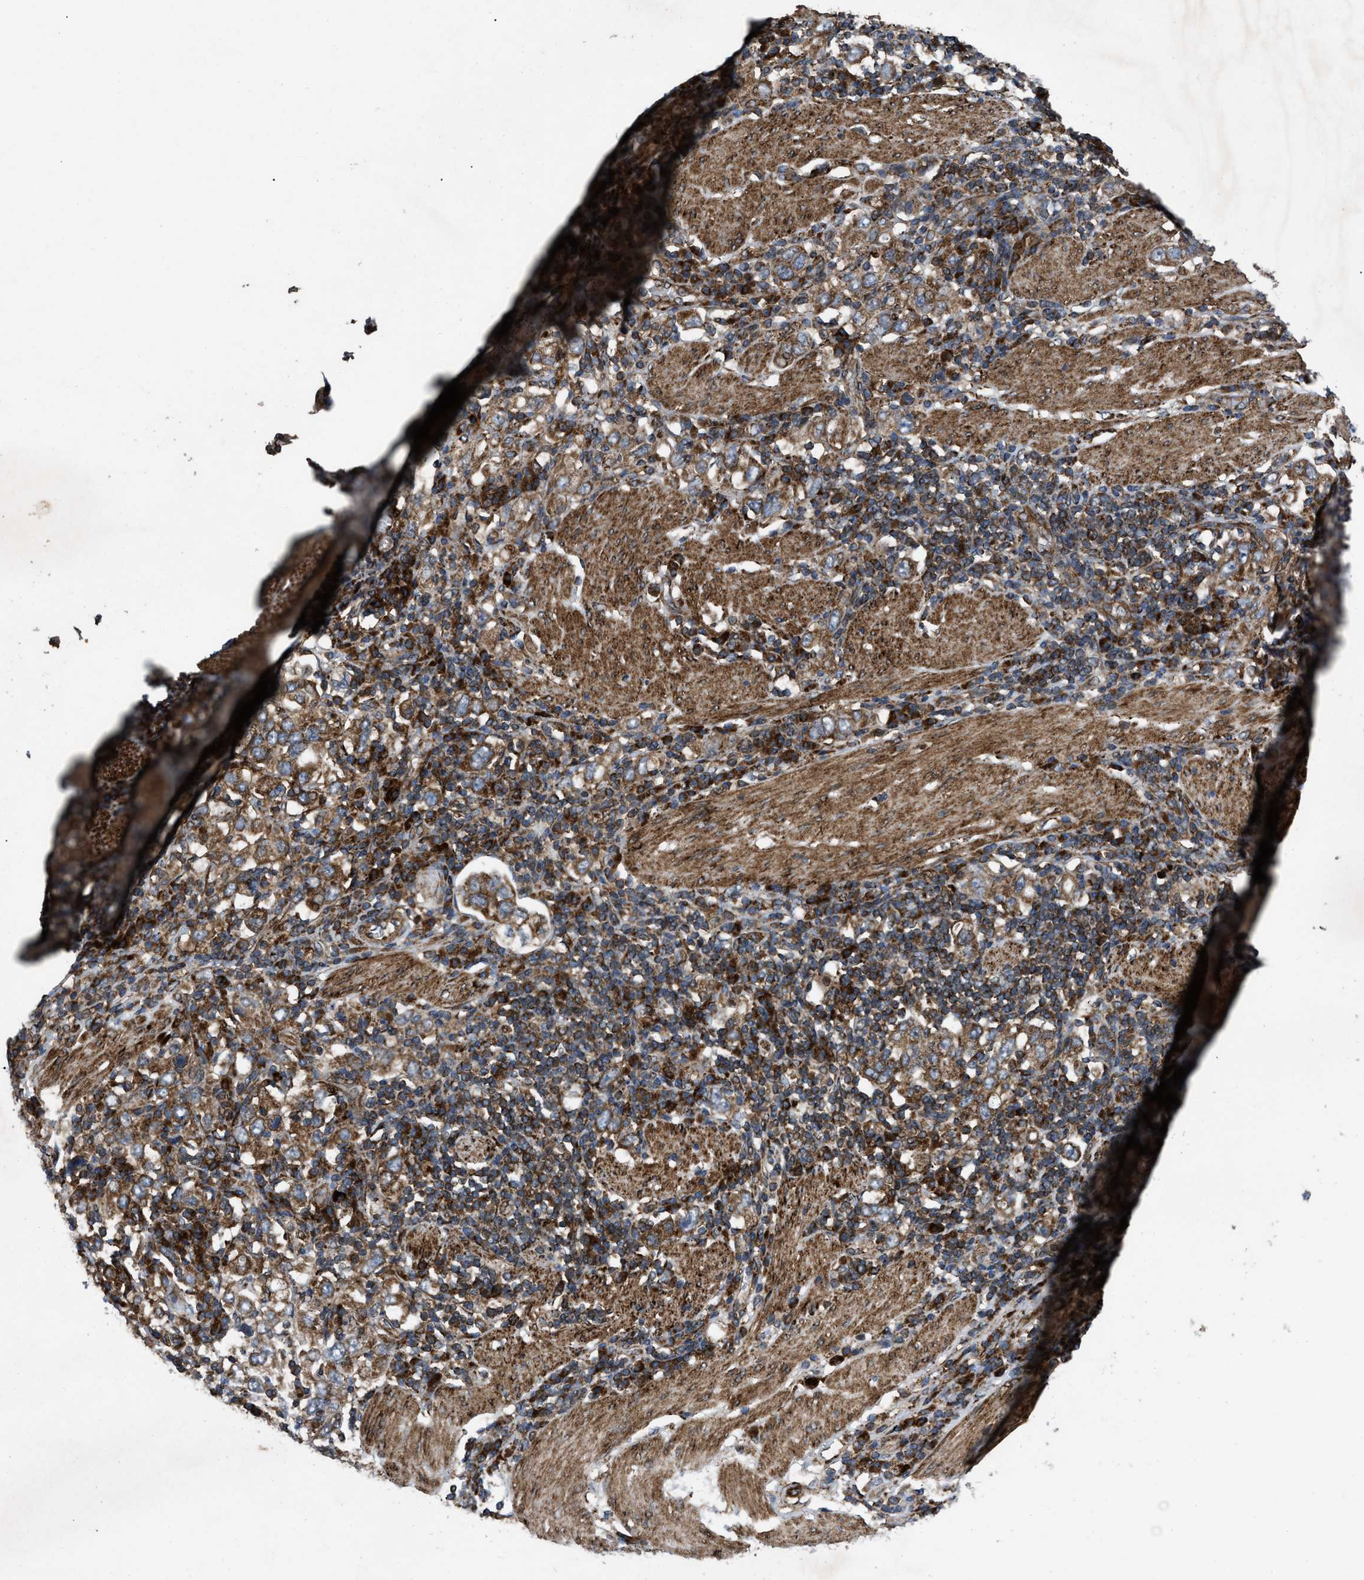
{"staining": {"intensity": "strong", "quantity": ">75%", "location": "cytoplasmic/membranous"}, "tissue": "stomach cancer", "cell_type": "Tumor cells", "image_type": "cancer", "snomed": [{"axis": "morphology", "description": "Adenocarcinoma, NOS"}, {"axis": "topography", "description": "Stomach, upper"}], "caption": "Strong cytoplasmic/membranous protein expression is appreciated in approximately >75% of tumor cells in adenocarcinoma (stomach). The staining was performed using DAB (3,3'-diaminobenzidine) to visualize the protein expression in brown, while the nuclei were stained in blue with hematoxylin (Magnification: 20x).", "gene": "PER3", "patient": {"sex": "male", "age": 62}}